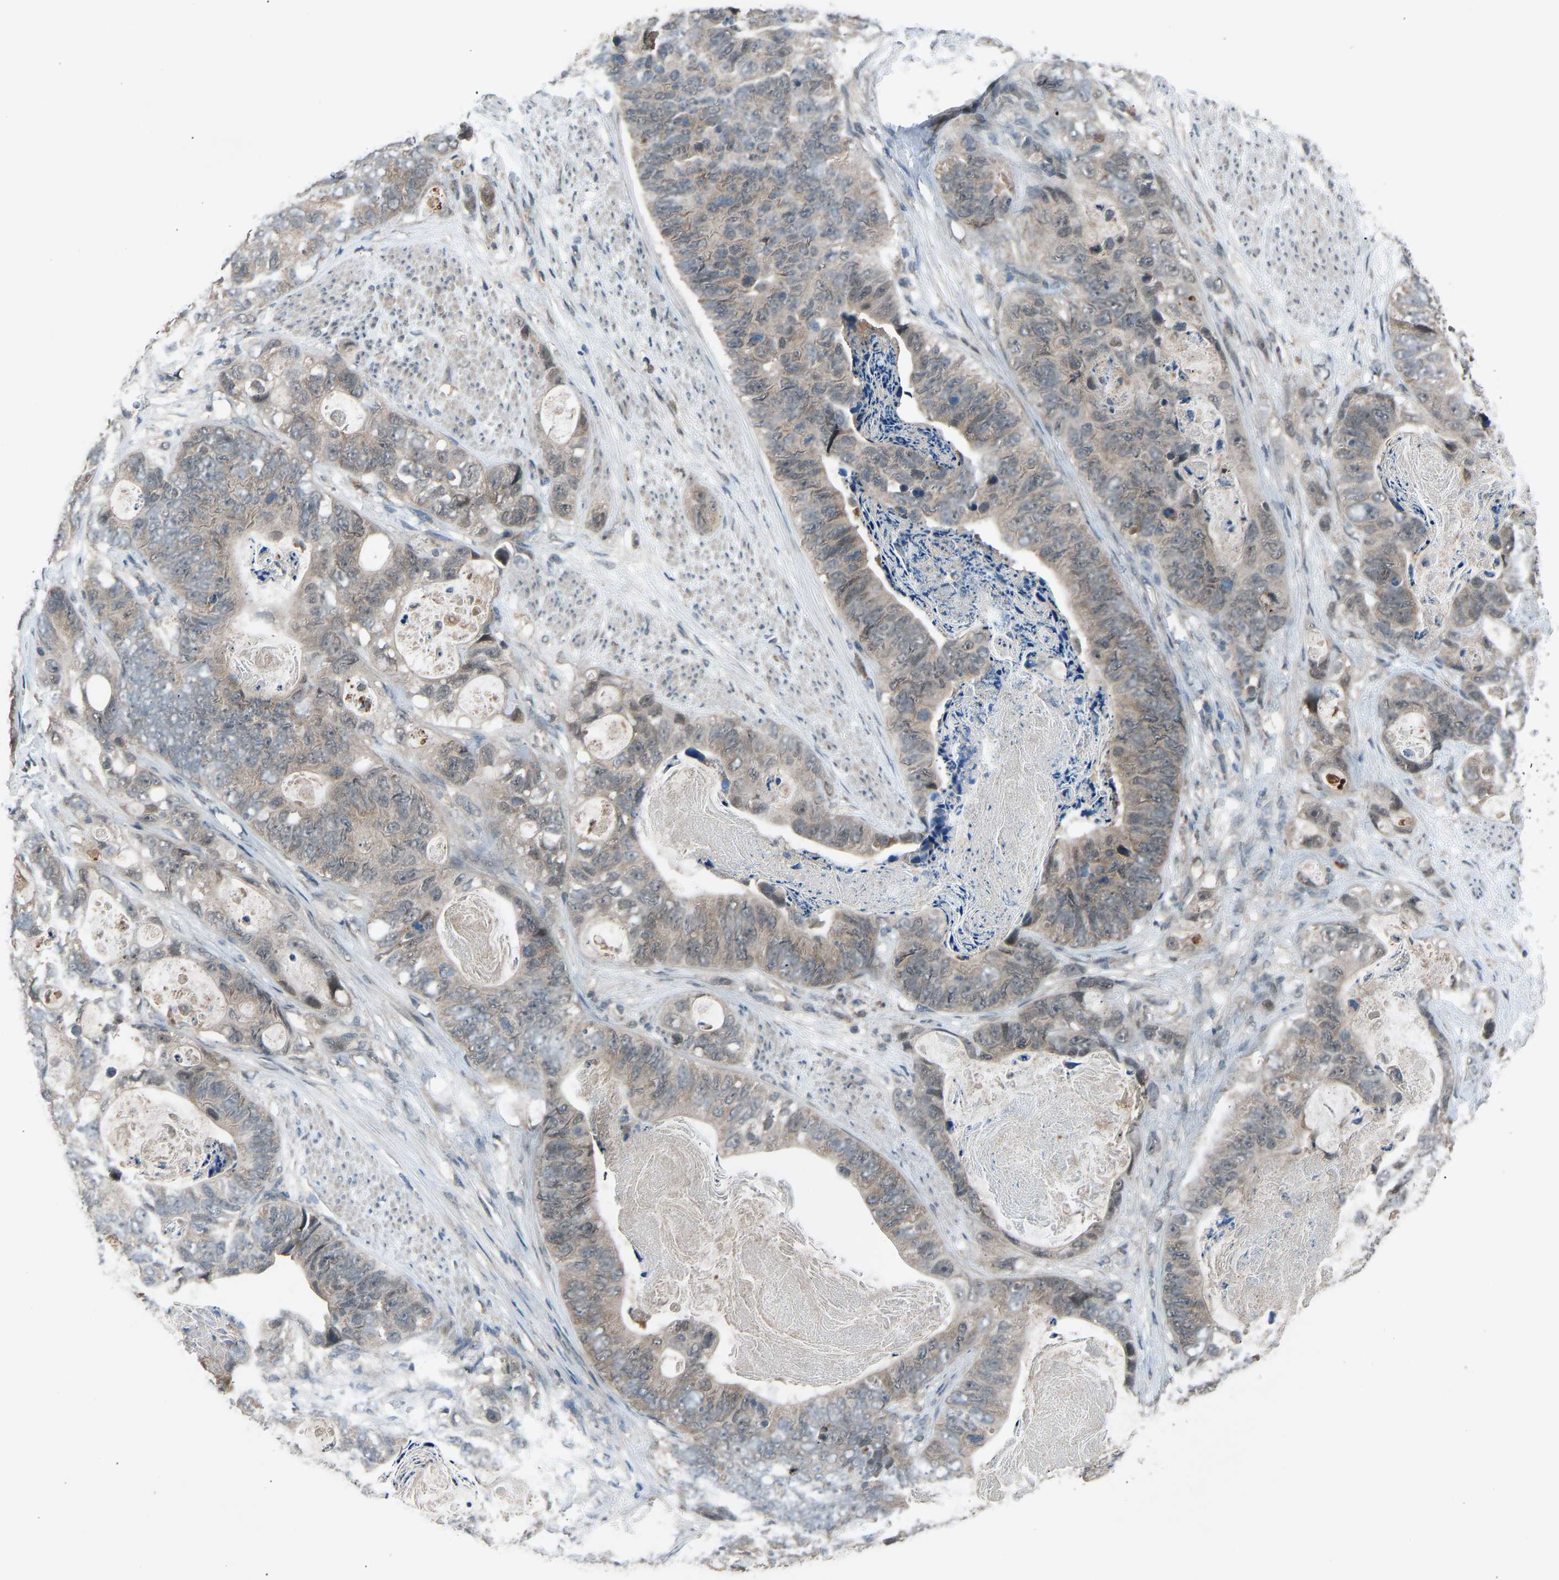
{"staining": {"intensity": "weak", "quantity": ">75%", "location": "cytoplasmic/membranous"}, "tissue": "stomach cancer", "cell_type": "Tumor cells", "image_type": "cancer", "snomed": [{"axis": "morphology", "description": "Adenocarcinoma, NOS"}, {"axis": "topography", "description": "Stomach"}], "caption": "Adenocarcinoma (stomach) stained with a protein marker exhibits weak staining in tumor cells.", "gene": "SLC43A1", "patient": {"sex": "female", "age": 89}}